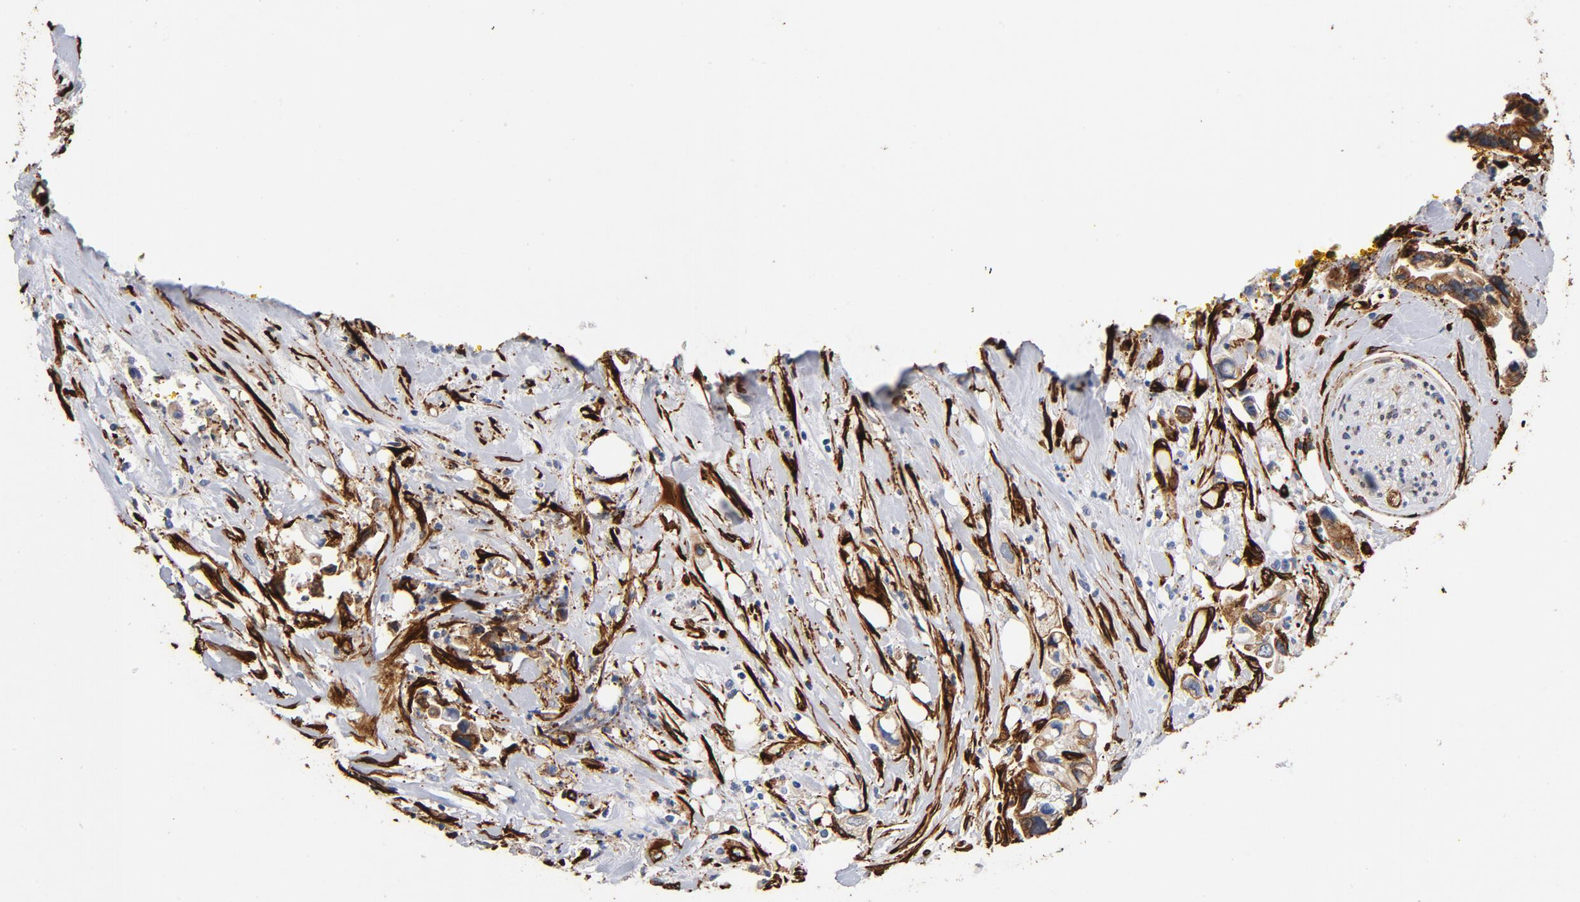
{"staining": {"intensity": "moderate", "quantity": ">75%", "location": "cytoplasmic/membranous"}, "tissue": "pancreatic cancer", "cell_type": "Tumor cells", "image_type": "cancer", "snomed": [{"axis": "morphology", "description": "Adenocarcinoma, NOS"}, {"axis": "topography", "description": "Pancreas"}], "caption": "Moderate cytoplasmic/membranous positivity for a protein is appreciated in about >75% of tumor cells of pancreatic cancer using immunohistochemistry (IHC).", "gene": "SERPINH1", "patient": {"sex": "male", "age": 70}}